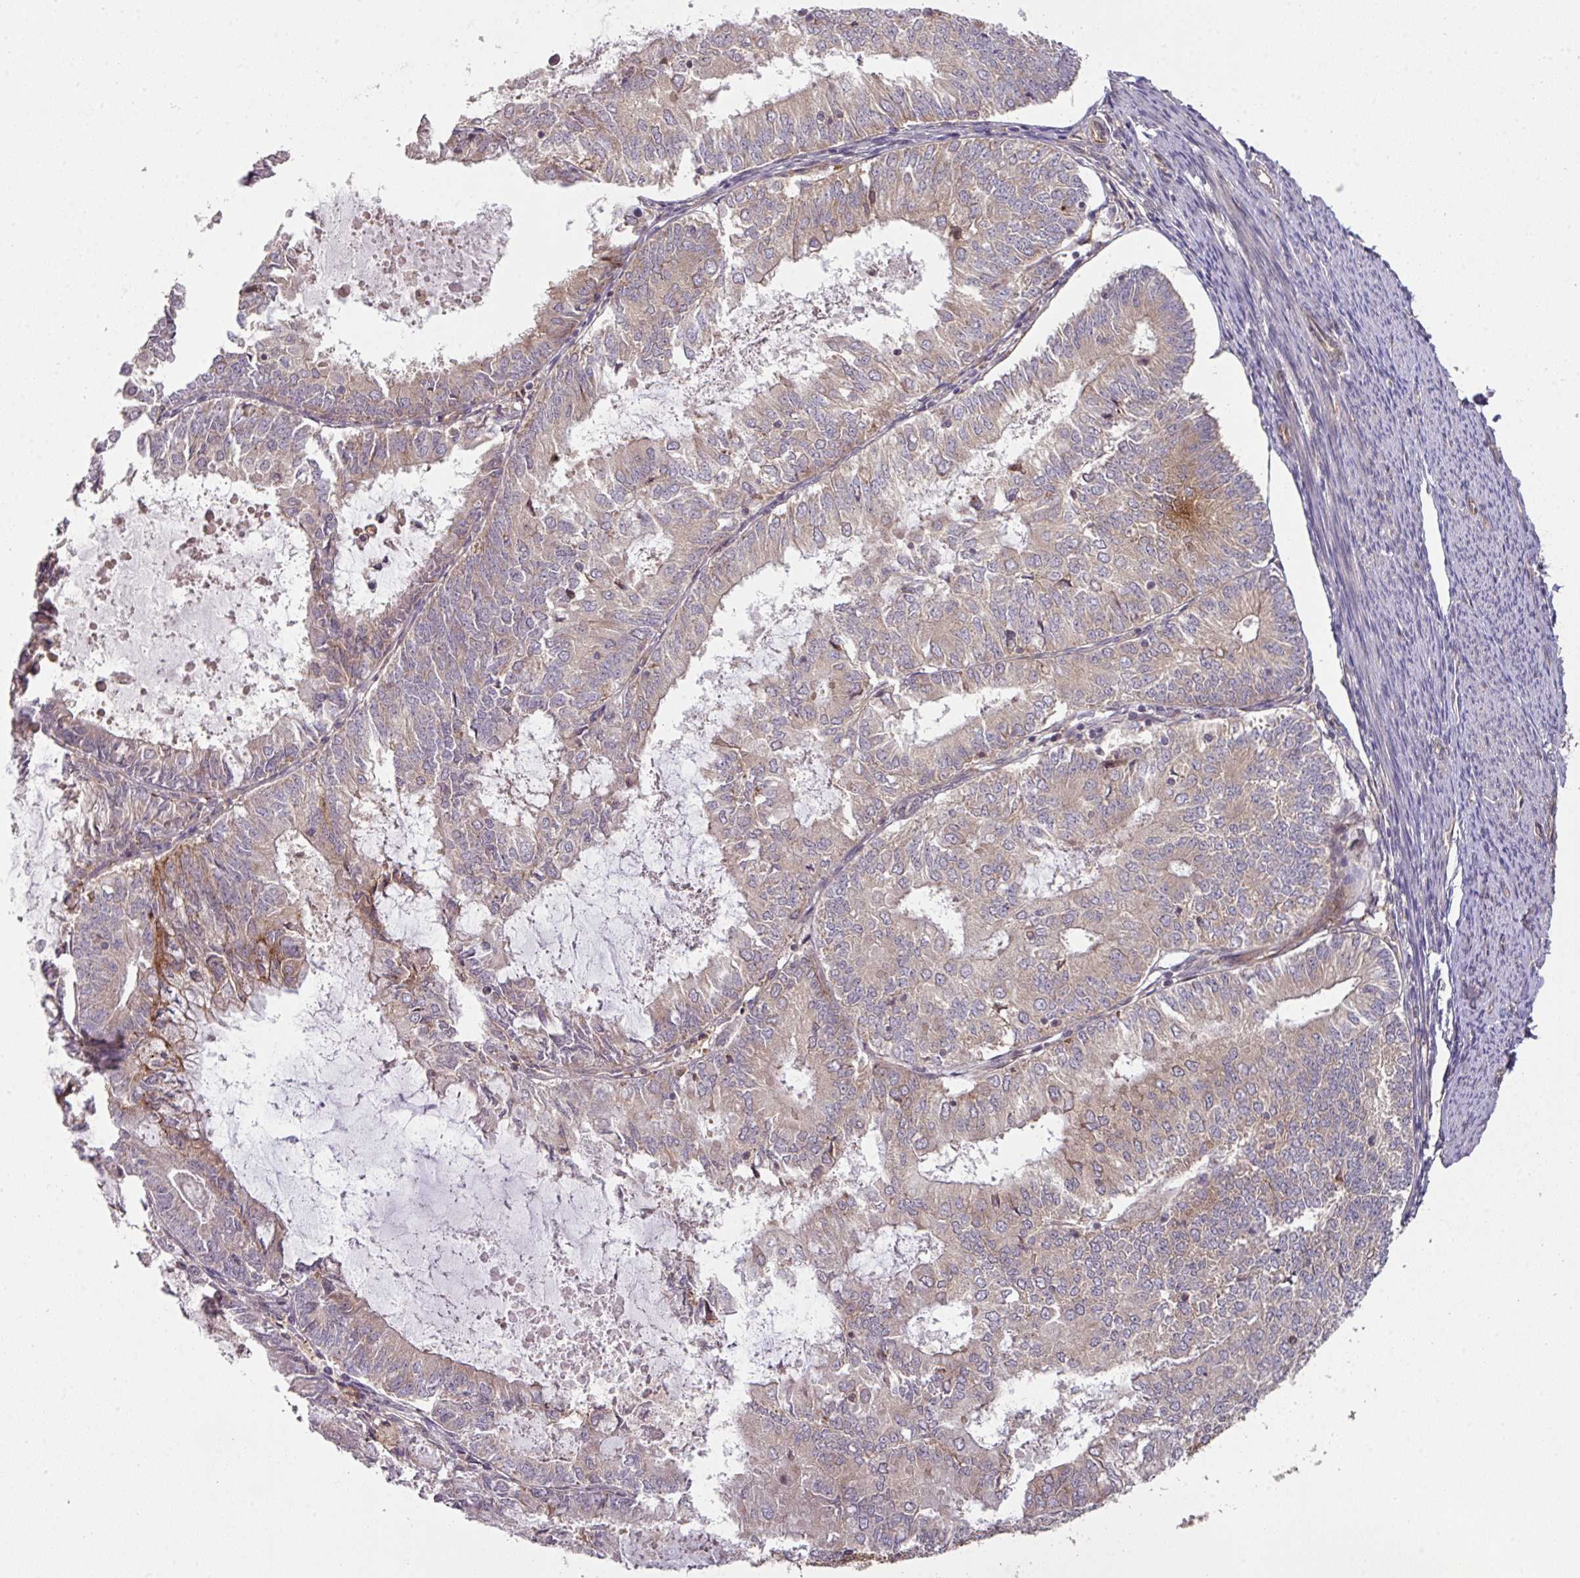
{"staining": {"intensity": "weak", "quantity": "25%-75%", "location": "cytoplasmic/membranous"}, "tissue": "endometrial cancer", "cell_type": "Tumor cells", "image_type": "cancer", "snomed": [{"axis": "morphology", "description": "Adenocarcinoma, NOS"}, {"axis": "topography", "description": "Endometrium"}], "caption": "DAB immunohistochemical staining of endometrial adenocarcinoma reveals weak cytoplasmic/membranous protein staining in approximately 25%-75% of tumor cells.", "gene": "CYFIP2", "patient": {"sex": "female", "age": 57}}